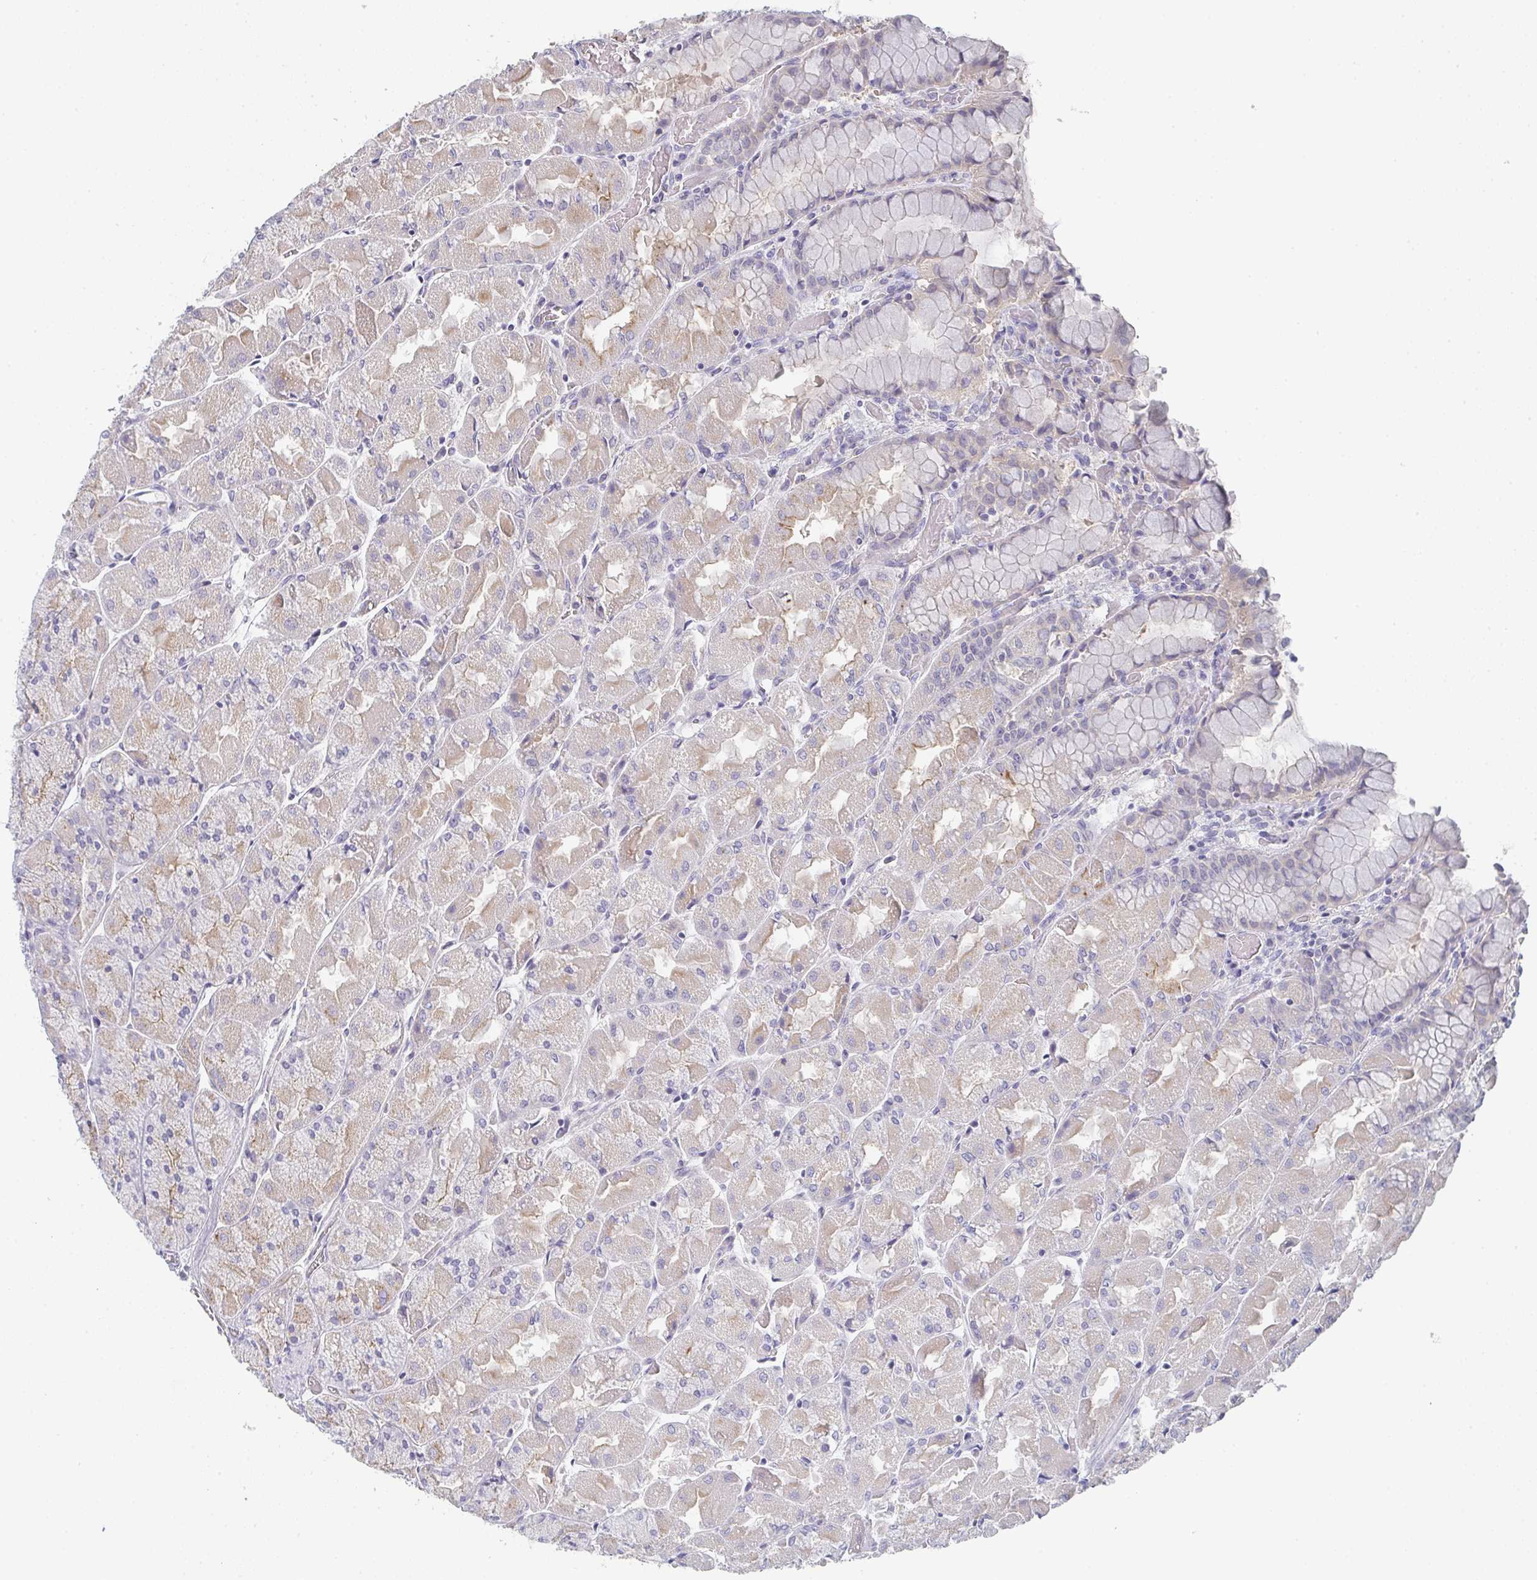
{"staining": {"intensity": "weak", "quantity": "25%-75%", "location": "cytoplasmic/membranous"}, "tissue": "stomach", "cell_type": "Glandular cells", "image_type": "normal", "snomed": [{"axis": "morphology", "description": "Normal tissue, NOS"}, {"axis": "topography", "description": "Stomach"}], "caption": "Immunohistochemistry image of normal stomach stained for a protein (brown), which reveals low levels of weak cytoplasmic/membranous positivity in about 25%-75% of glandular cells.", "gene": "CHMP5", "patient": {"sex": "female", "age": 61}}